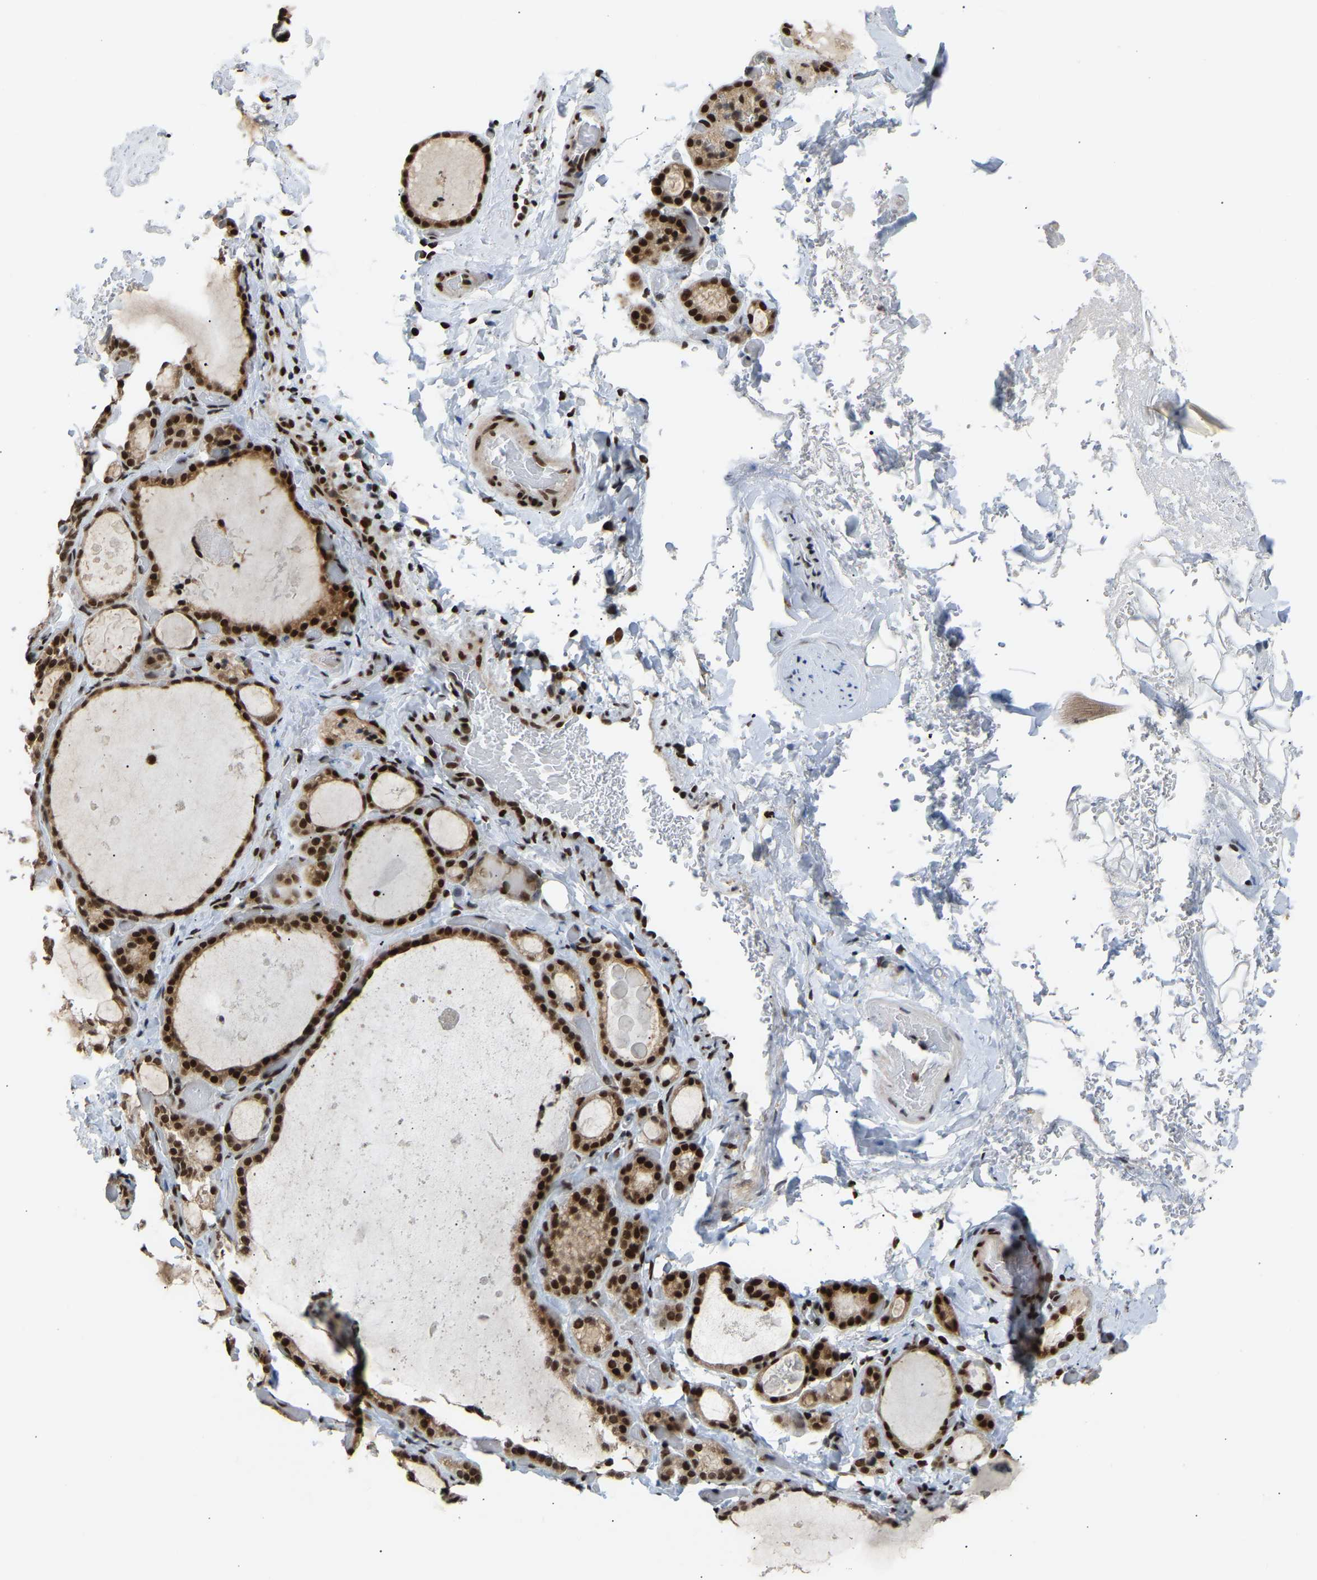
{"staining": {"intensity": "strong", "quantity": ">75%", "location": "cytoplasmic/membranous,nuclear"}, "tissue": "thyroid gland", "cell_type": "Glandular cells", "image_type": "normal", "snomed": [{"axis": "morphology", "description": "Normal tissue, NOS"}, {"axis": "topography", "description": "Thyroid gland"}], "caption": "A brown stain highlights strong cytoplasmic/membranous,nuclear staining of a protein in glandular cells of benign human thyroid gland.", "gene": "SSBP2", "patient": {"sex": "female", "age": 44}}